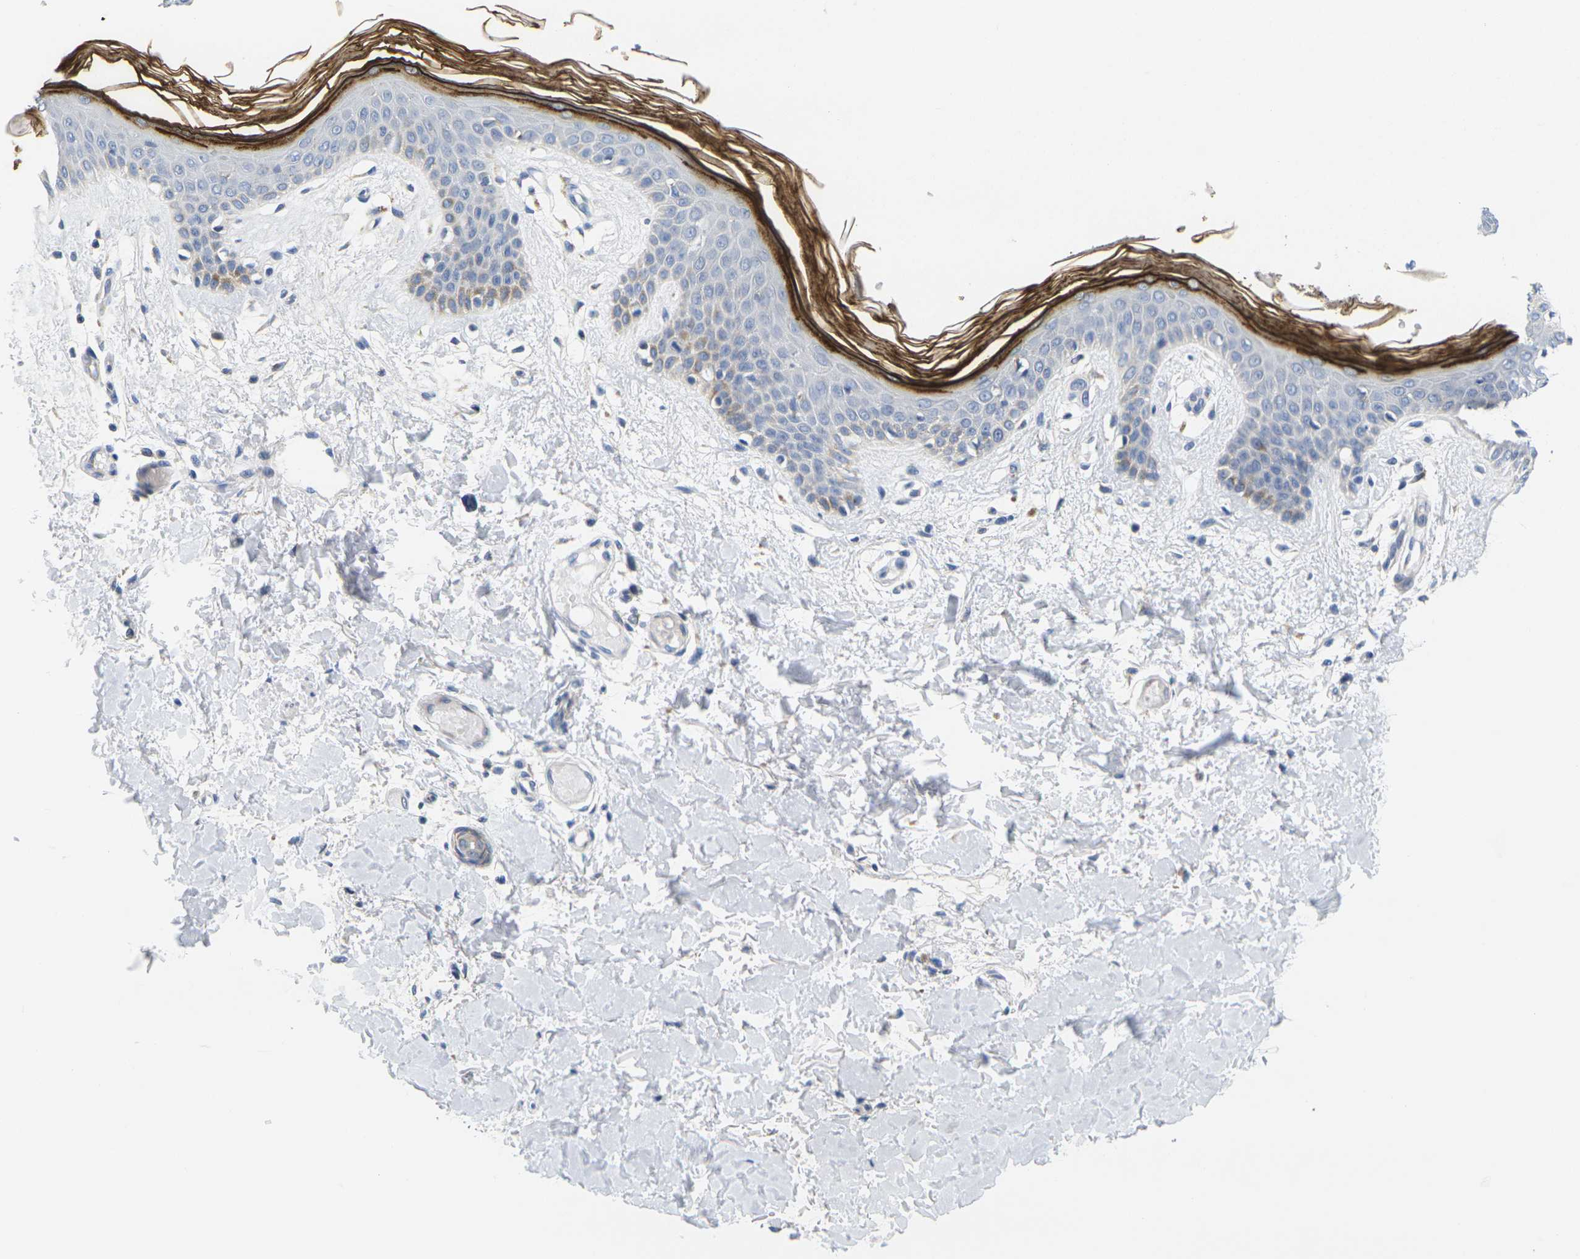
{"staining": {"intensity": "negative", "quantity": "none", "location": "none"}, "tissue": "skin", "cell_type": "Fibroblasts", "image_type": "normal", "snomed": [{"axis": "morphology", "description": "Normal tissue, NOS"}, {"axis": "topography", "description": "Skin"}], "caption": "A histopathology image of skin stained for a protein demonstrates no brown staining in fibroblasts.", "gene": "KLK5", "patient": {"sex": "male", "age": 53}}